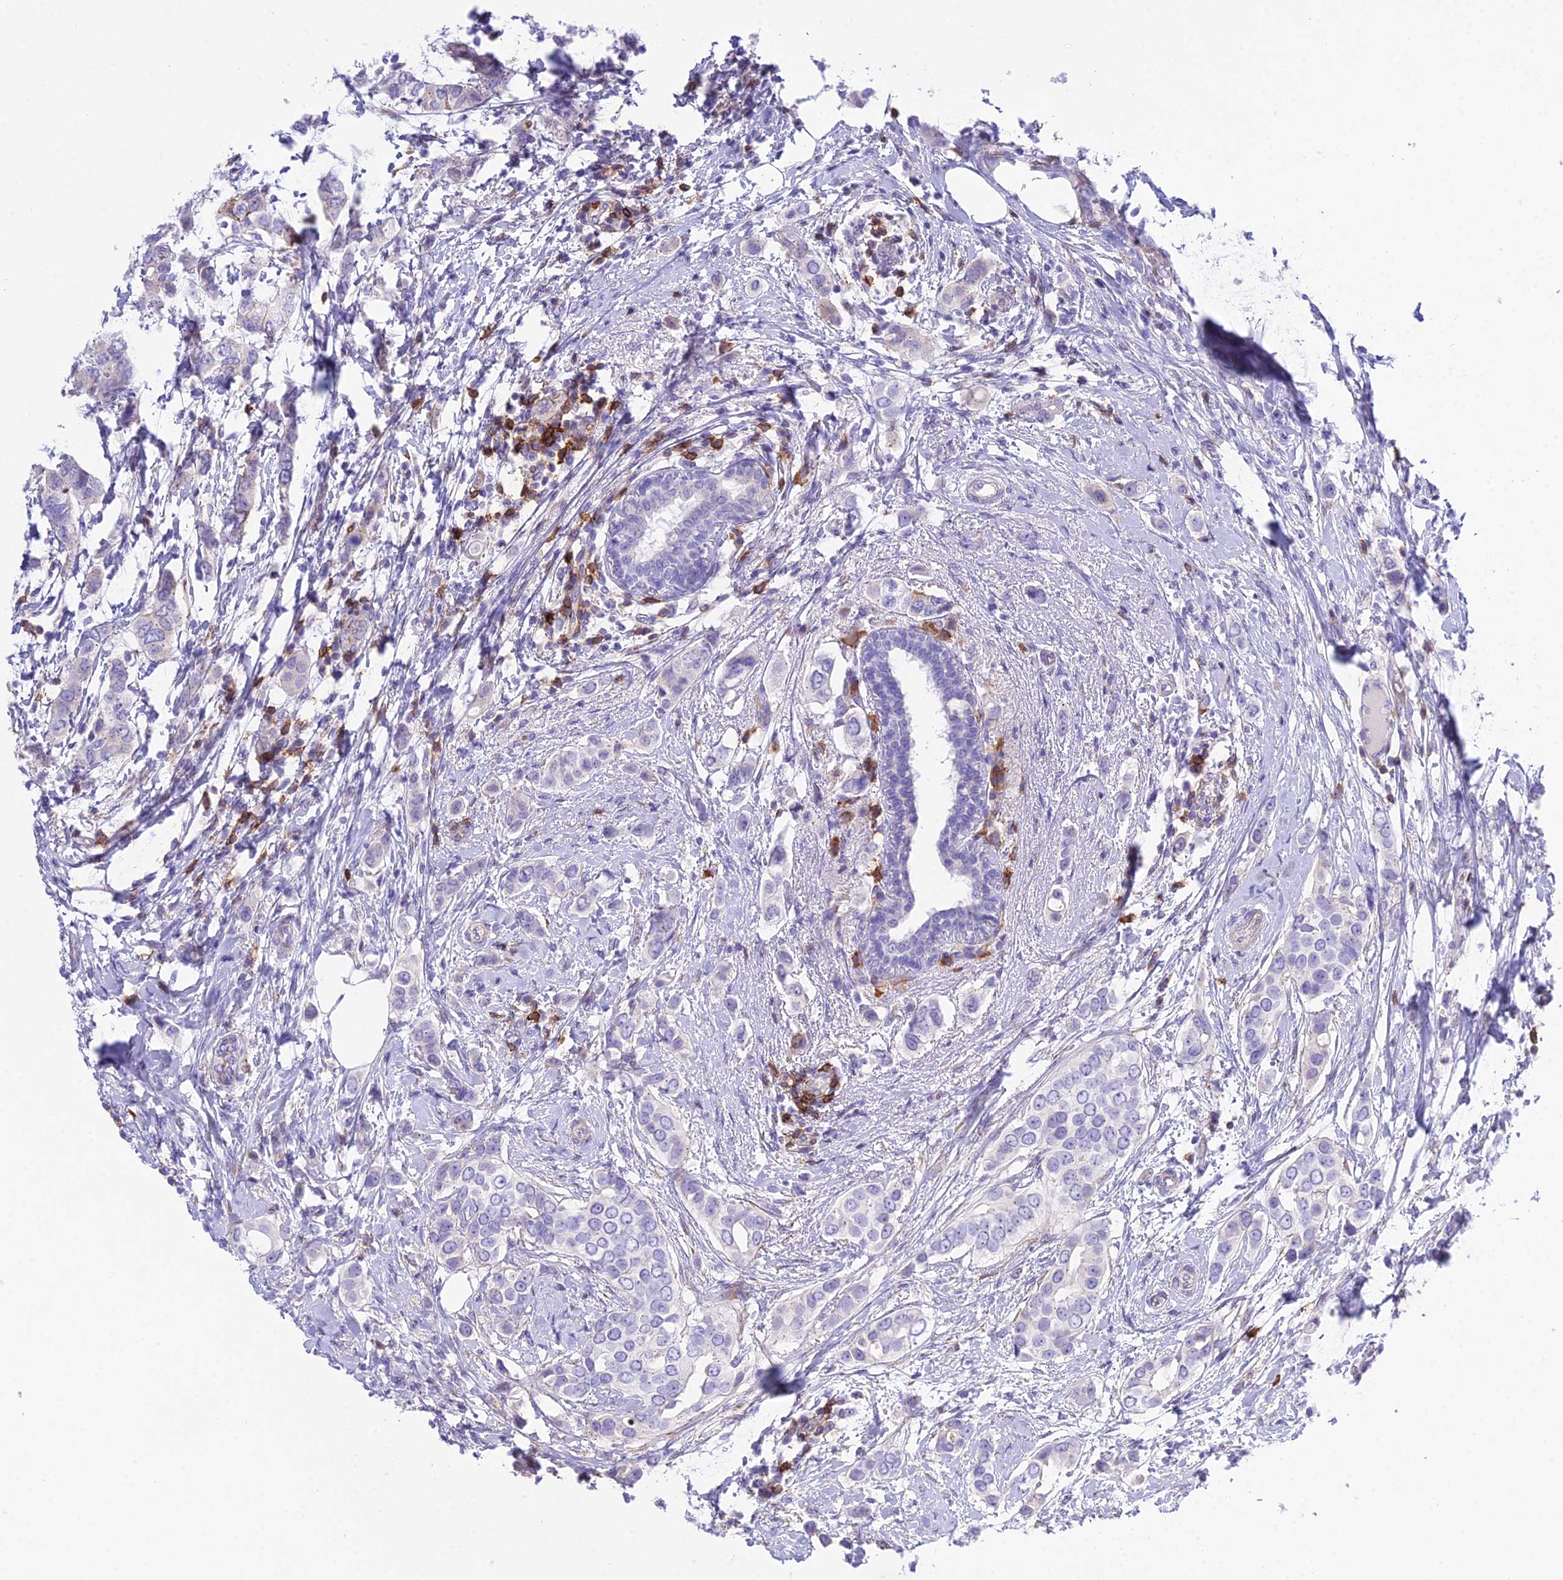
{"staining": {"intensity": "negative", "quantity": "none", "location": "none"}, "tissue": "breast cancer", "cell_type": "Tumor cells", "image_type": "cancer", "snomed": [{"axis": "morphology", "description": "Lobular carcinoma"}, {"axis": "topography", "description": "Breast"}], "caption": "This micrograph is of lobular carcinoma (breast) stained with IHC to label a protein in brown with the nuclei are counter-stained blue. There is no staining in tumor cells.", "gene": "OR1Q1", "patient": {"sex": "female", "age": 51}}